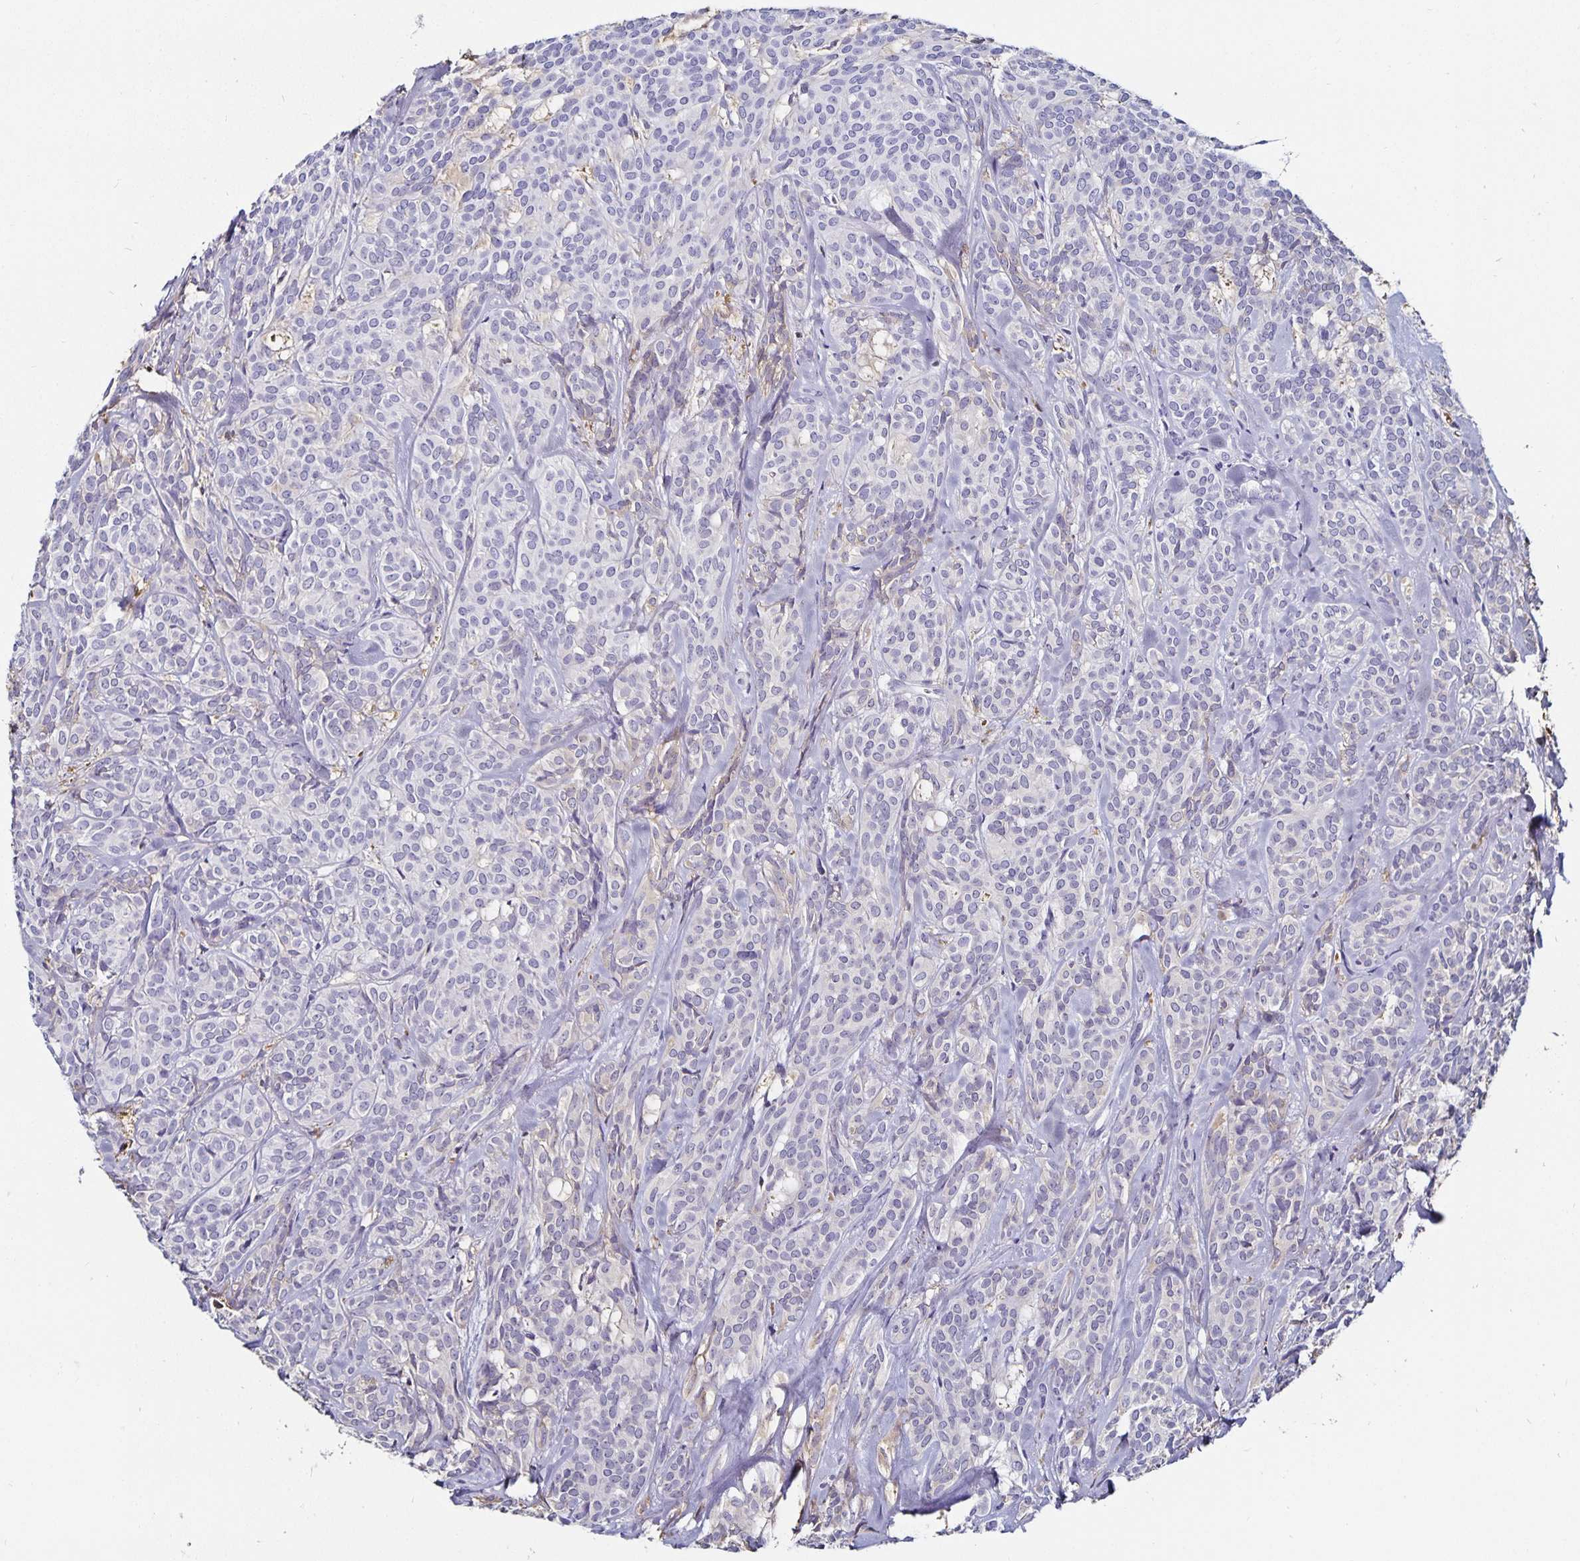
{"staining": {"intensity": "negative", "quantity": "none", "location": "none"}, "tissue": "head and neck cancer", "cell_type": "Tumor cells", "image_type": "cancer", "snomed": [{"axis": "morphology", "description": "Adenocarcinoma, NOS"}, {"axis": "topography", "description": "Head-Neck"}], "caption": "A histopathology image of head and neck adenocarcinoma stained for a protein reveals no brown staining in tumor cells.", "gene": "TTR", "patient": {"sex": "female", "age": 57}}